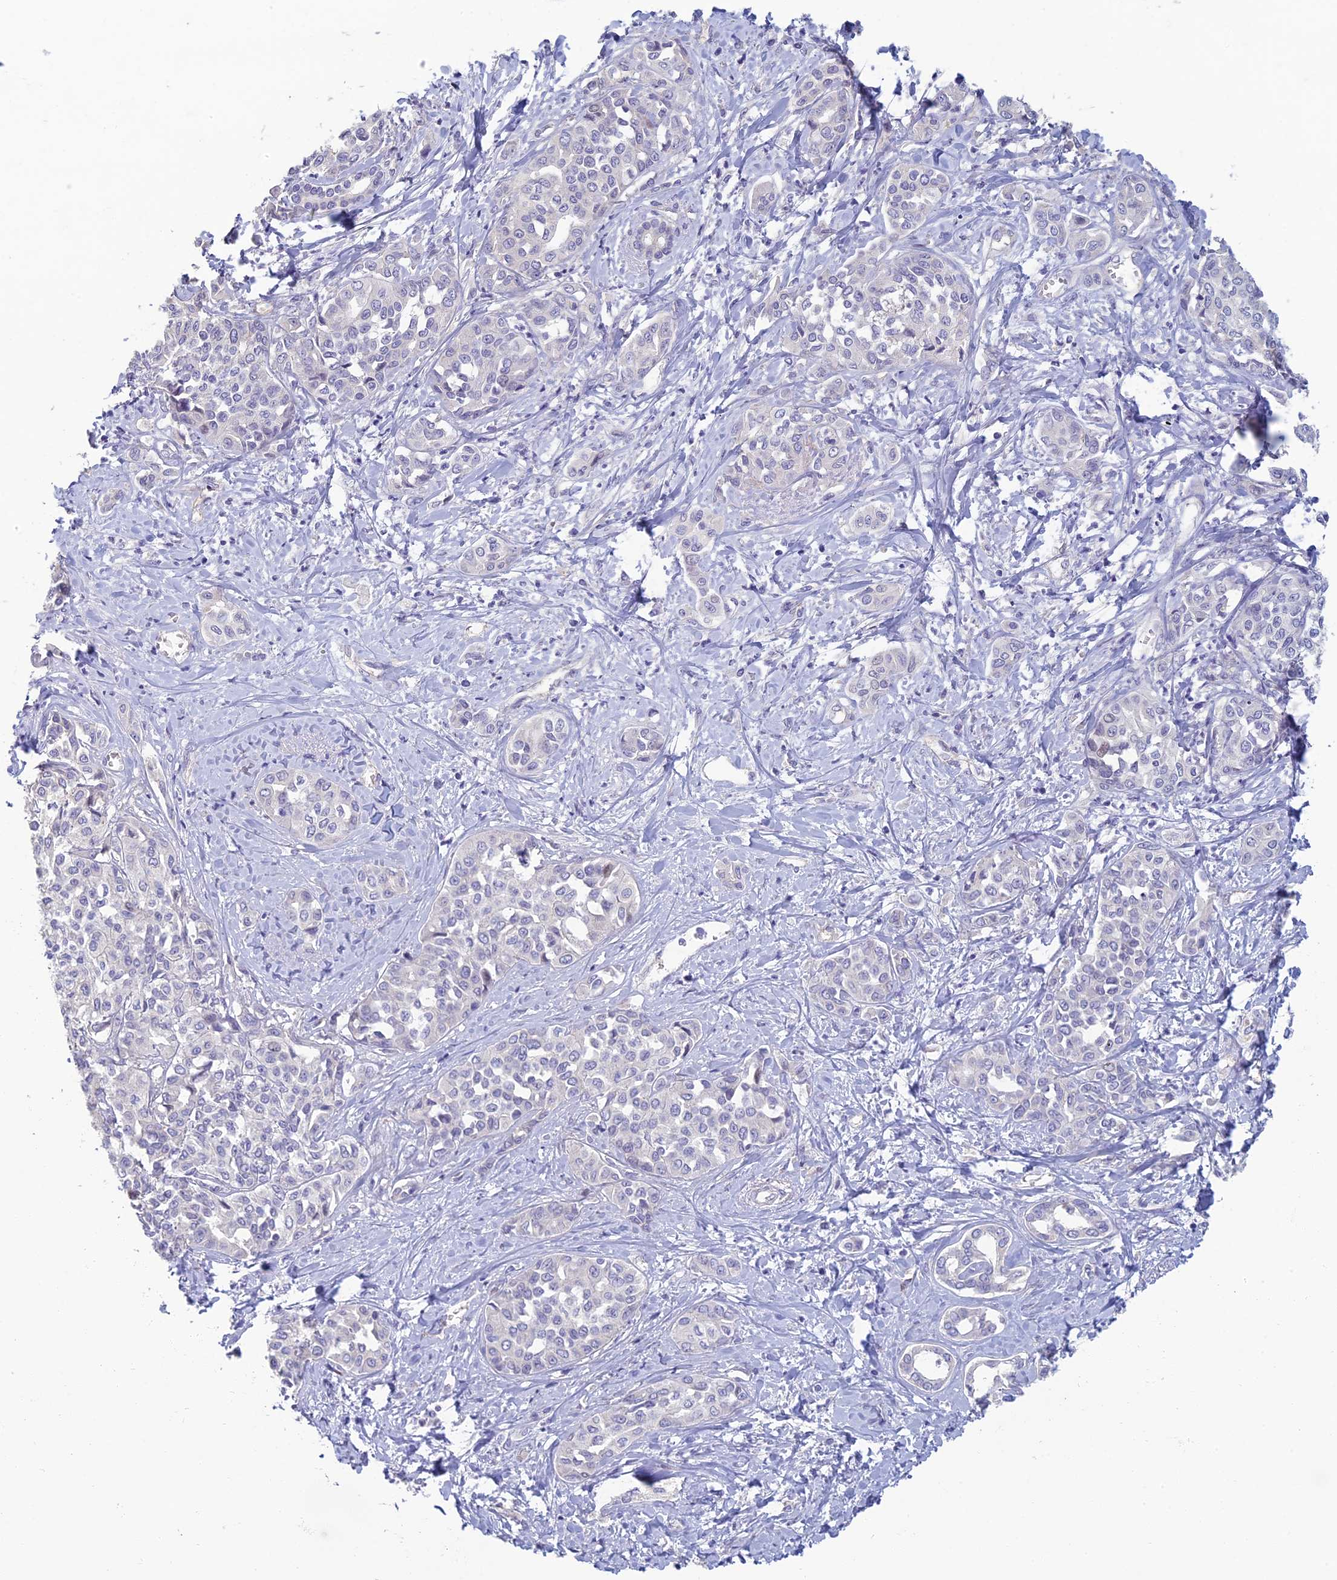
{"staining": {"intensity": "negative", "quantity": "none", "location": "none"}, "tissue": "liver cancer", "cell_type": "Tumor cells", "image_type": "cancer", "snomed": [{"axis": "morphology", "description": "Cholangiocarcinoma"}, {"axis": "topography", "description": "Liver"}], "caption": "Immunohistochemistry micrograph of liver cancer stained for a protein (brown), which reveals no expression in tumor cells.", "gene": "NEURL1", "patient": {"sex": "female", "age": 77}}